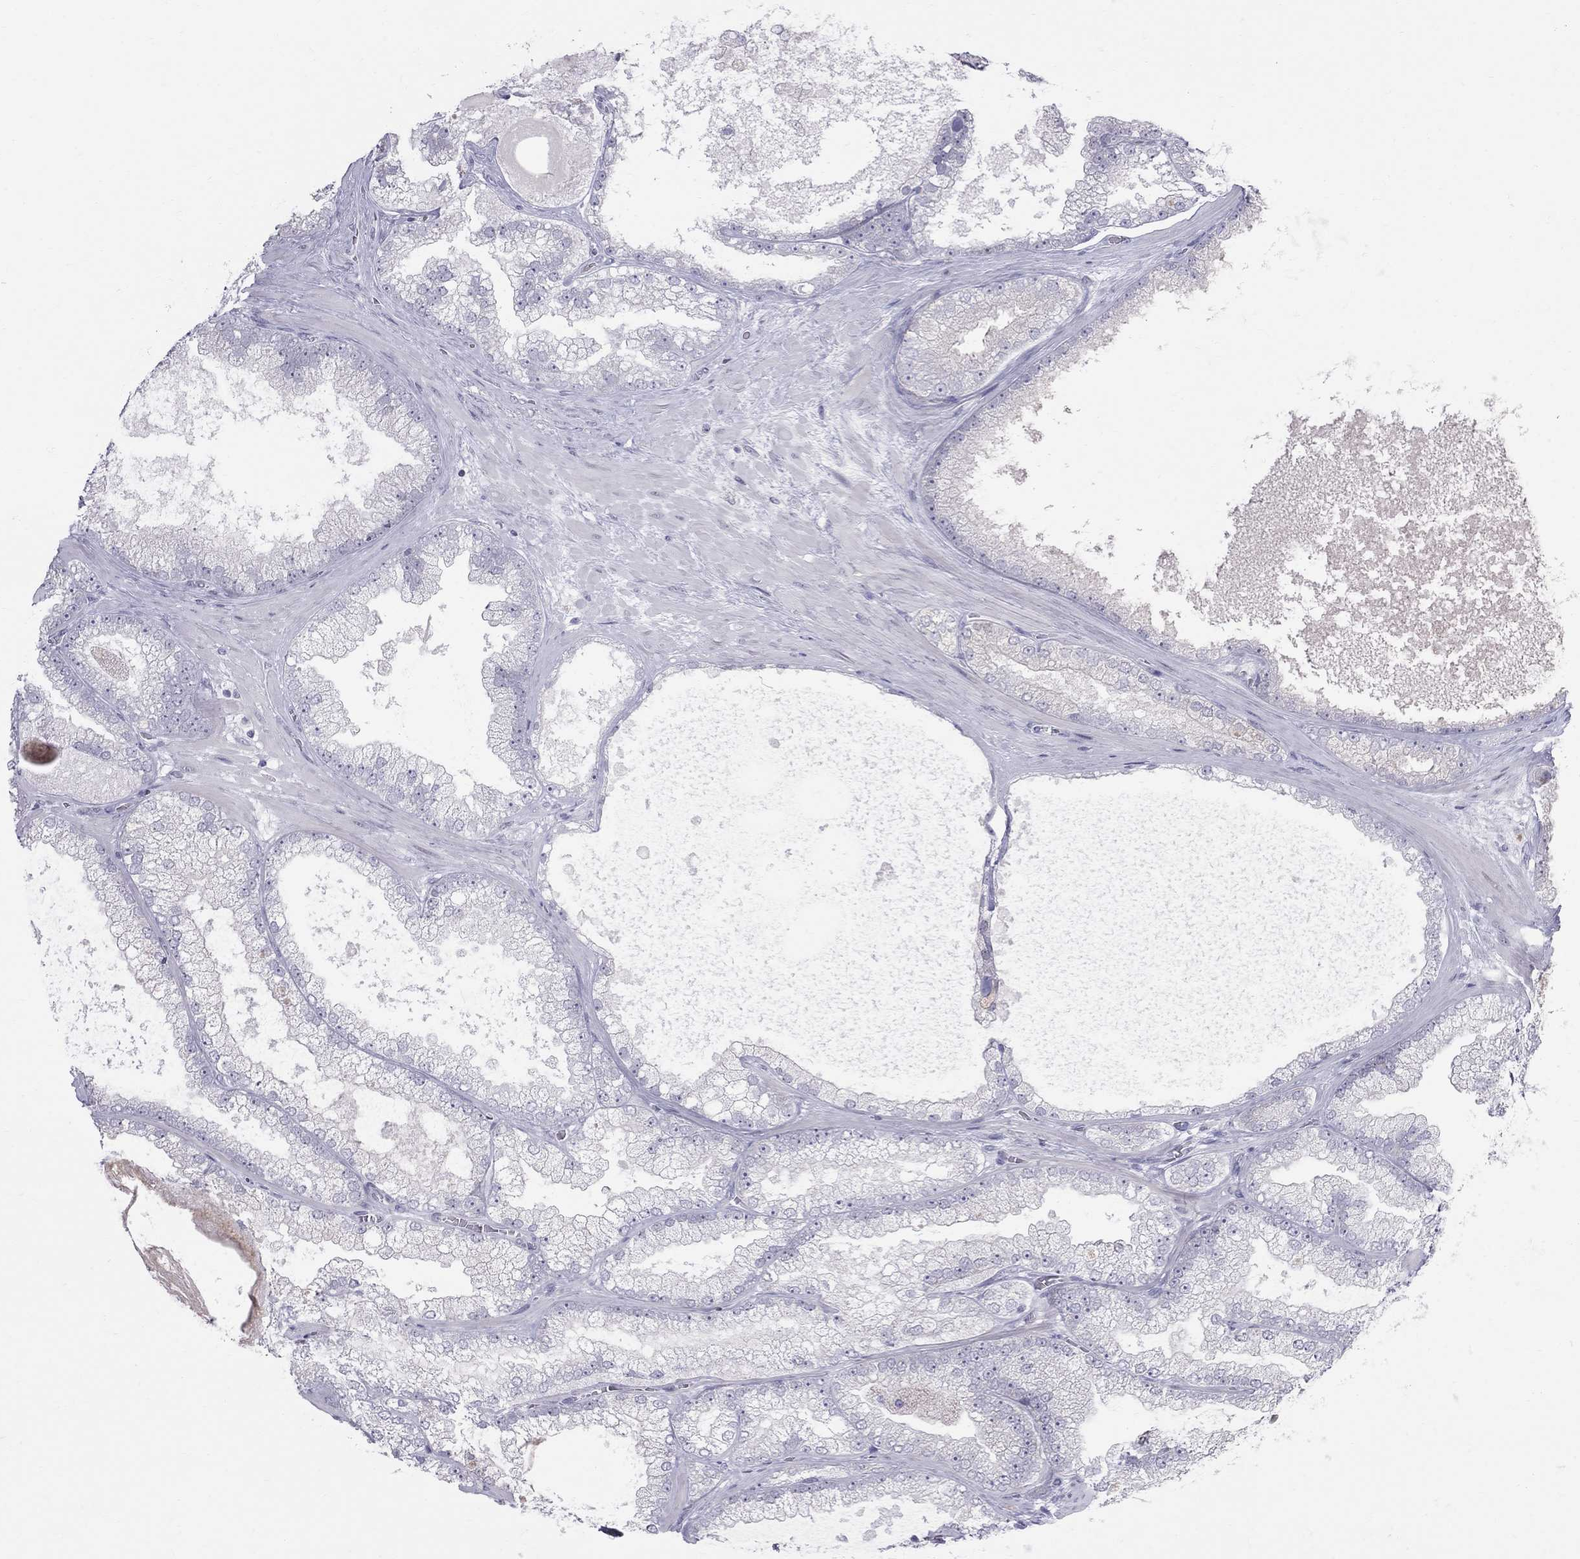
{"staining": {"intensity": "negative", "quantity": "none", "location": "none"}, "tissue": "prostate cancer", "cell_type": "Tumor cells", "image_type": "cancer", "snomed": [{"axis": "morphology", "description": "Adenocarcinoma, Low grade"}, {"axis": "topography", "description": "Prostate"}], "caption": "IHC of low-grade adenocarcinoma (prostate) reveals no positivity in tumor cells.", "gene": "MUC15", "patient": {"sex": "male", "age": 57}}